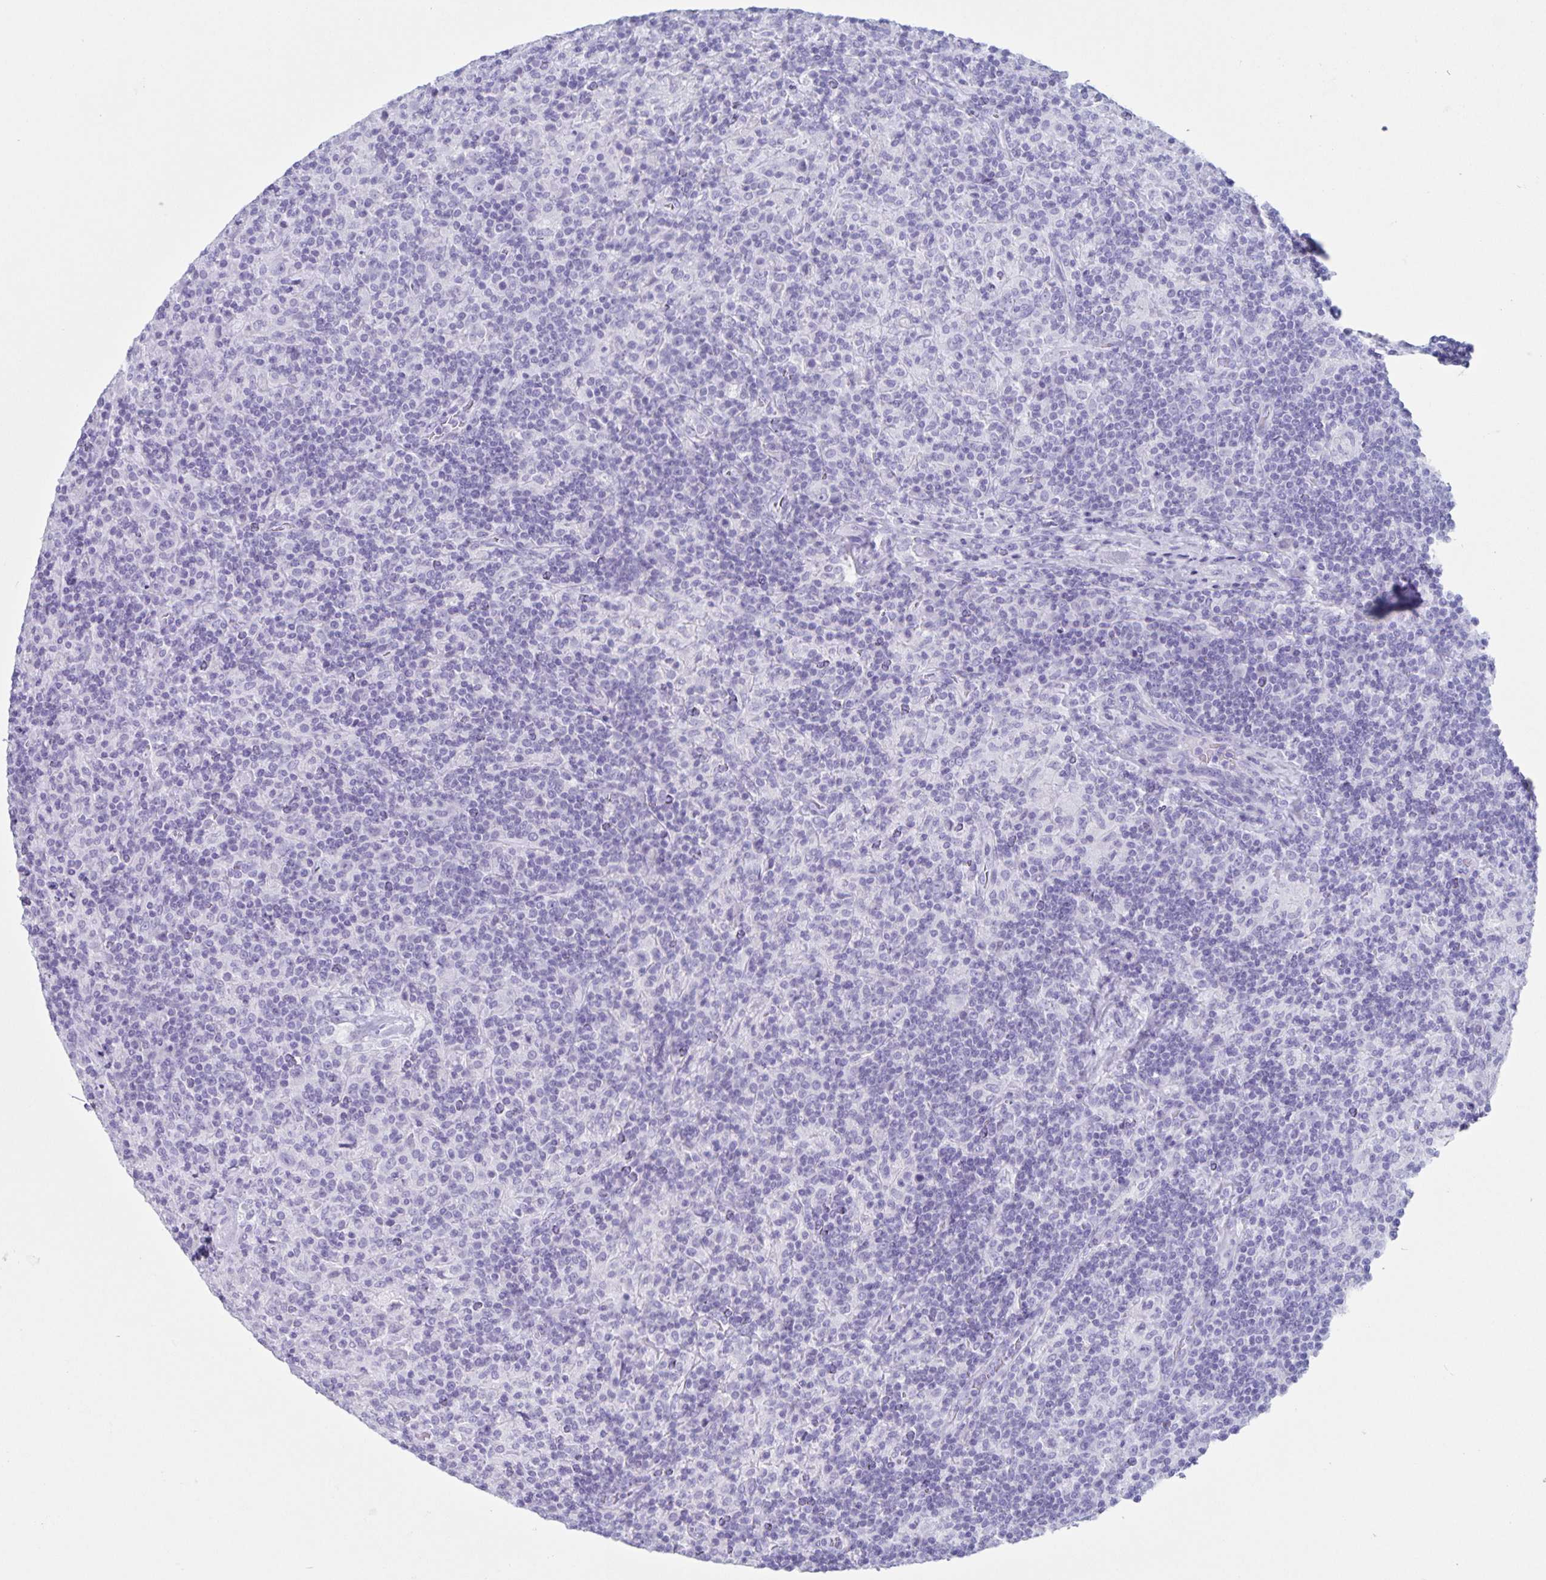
{"staining": {"intensity": "negative", "quantity": "none", "location": "none"}, "tissue": "lymphoma", "cell_type": "Tumor cells", "image_type": "cancer", "snomed": [{"axis": "morphology", "description": "Hodgkin's disease, NOS"}, {"axis": "topography", "description": "Lymph node"}], "caption": "Immunohistochemical staining of human lymphoma shows no significant expression in tumor cells.", "gene": "C12orf56", "patient": {"sex": "male", "age": 70}}